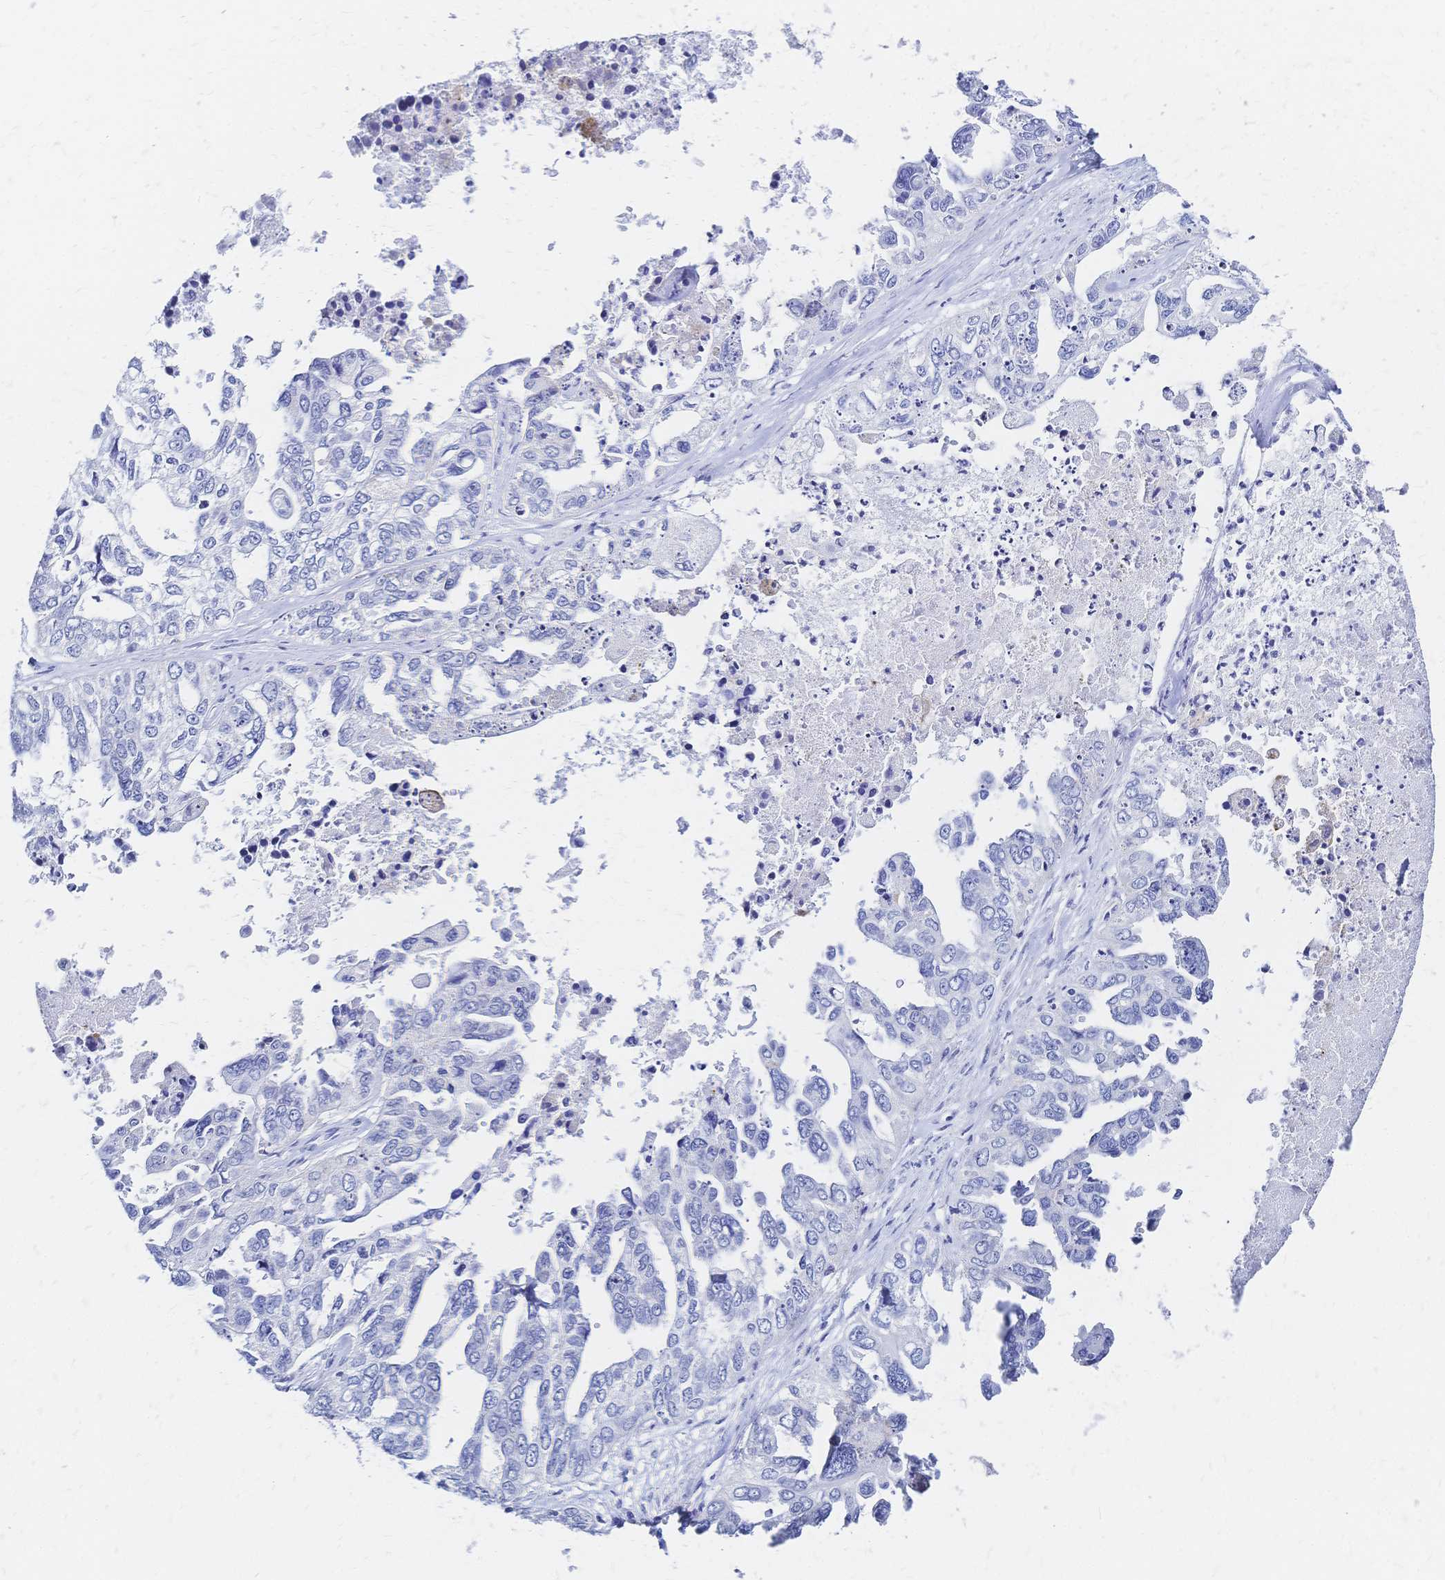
{"staining": {"intensity": "negative", "quantity": "none", "location": "none"}, "tissue": "ovarian cancer", "cell_type": "Tumor cells", "image_type": "cancer", "snomed": [{"axis": "morphology", "description": "Cystadenocarcinoma, serous, NOS"}, {"axis": "topography", "description": "Ovary"}], "caption": "DAB immunohistochemical staining of ovarian serous cystadenocarcinoma shows no significant staining in tumor cells.", "gene": "SLC5A1", "patient": {"sex": "female", "age": 53}}